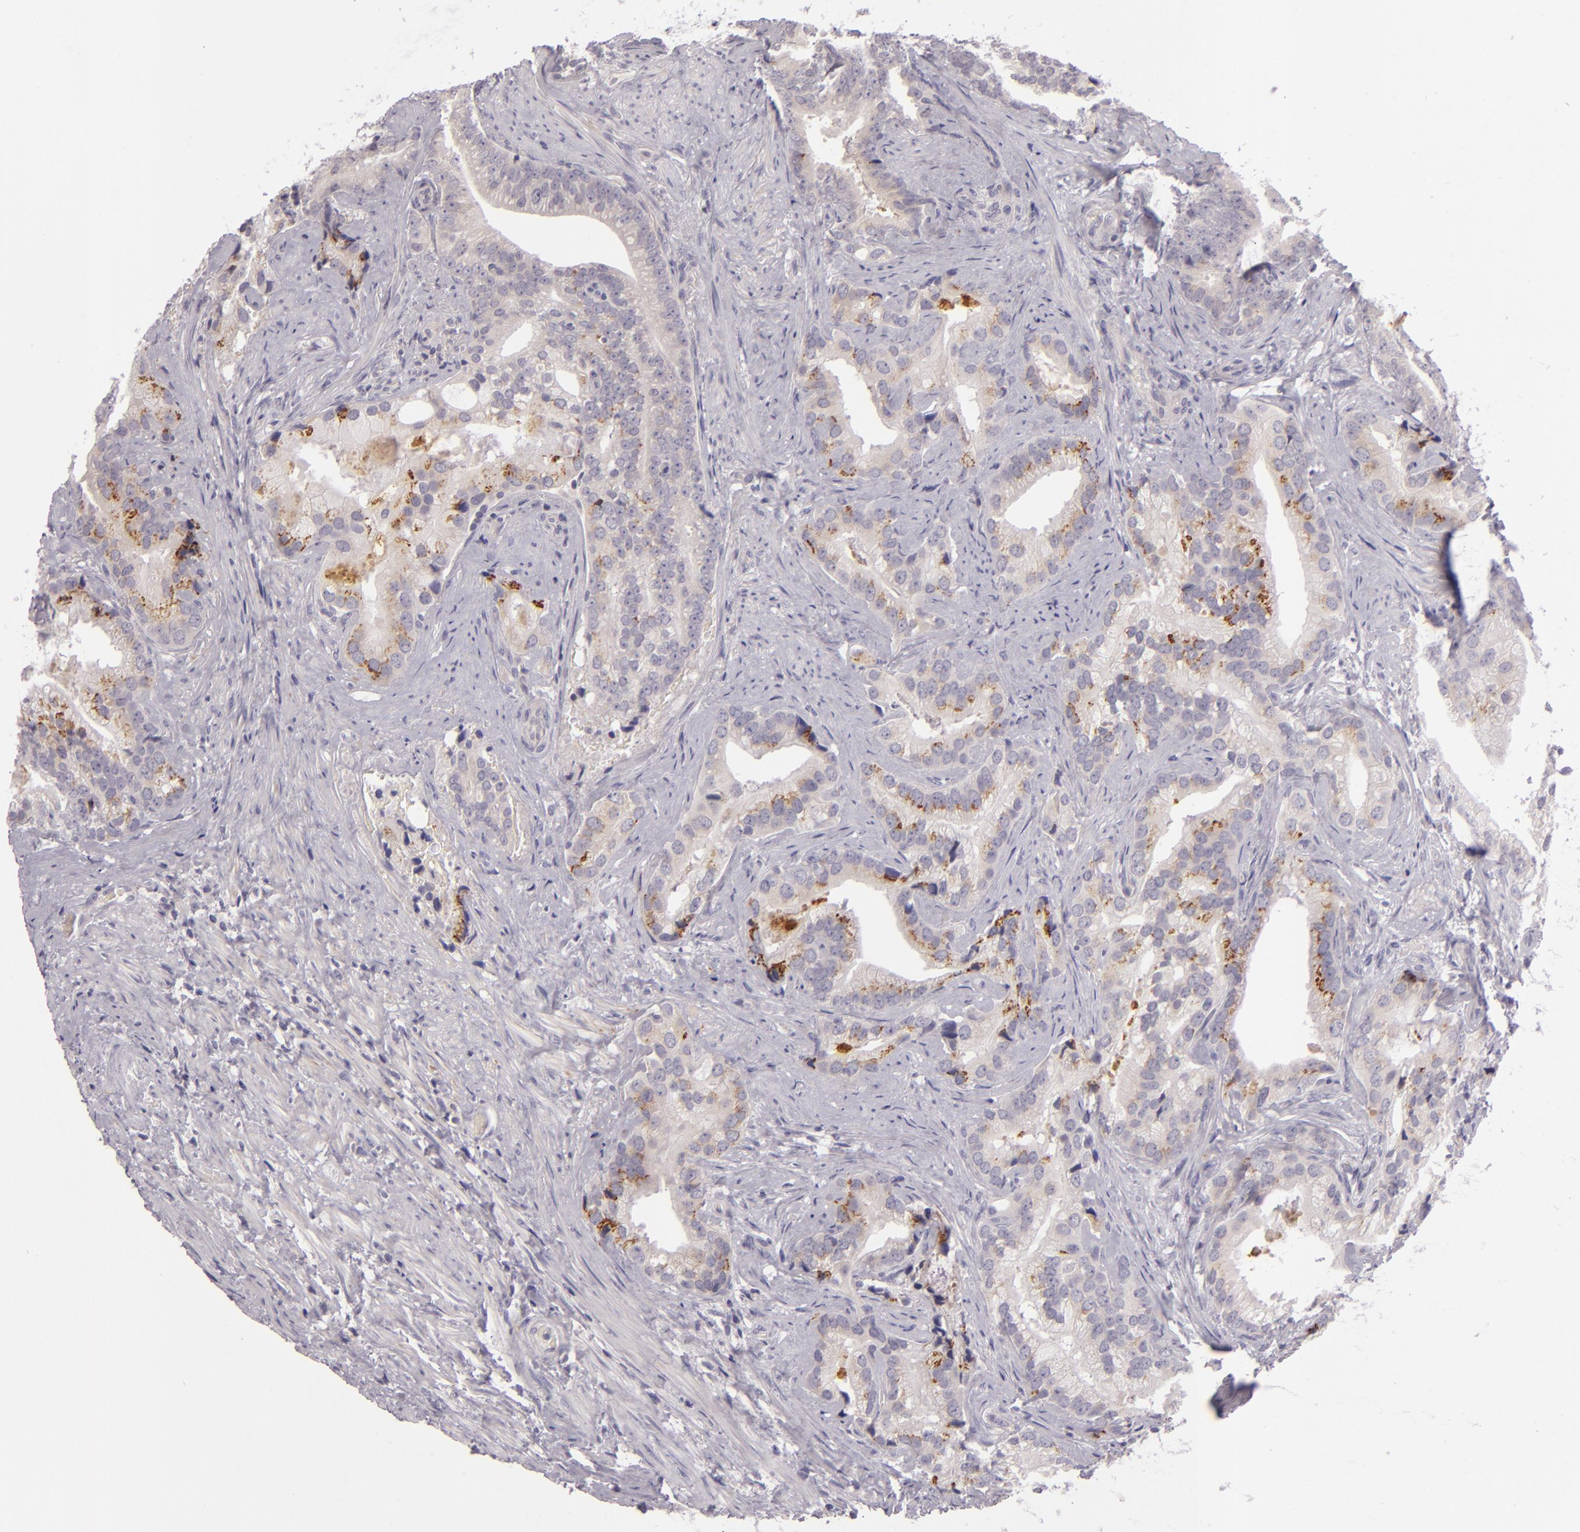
{"staining": {"intensity": "moderate", "quantity": "<25%", "location": "cytoplasmic/membranous"}, "tissue": "prostate cancer", "cell_type": "Tumor cells", "image_type": "cancer", "snomed": [{"axis": "morphology", "description": "Adenocarcinoma, Low grade"}, {"axis": "topography", "description": "Prostate"}], "caption": "Tumor cells reveal low levels of moderate cytoplasmic/membranous positivity in about <25% of cells in prostate cancer (low-grade adenocarcinoma). Nuclei are stained in blue.", "gene": "EGFL6", "patient": {"sex": "male", "age": 71}}